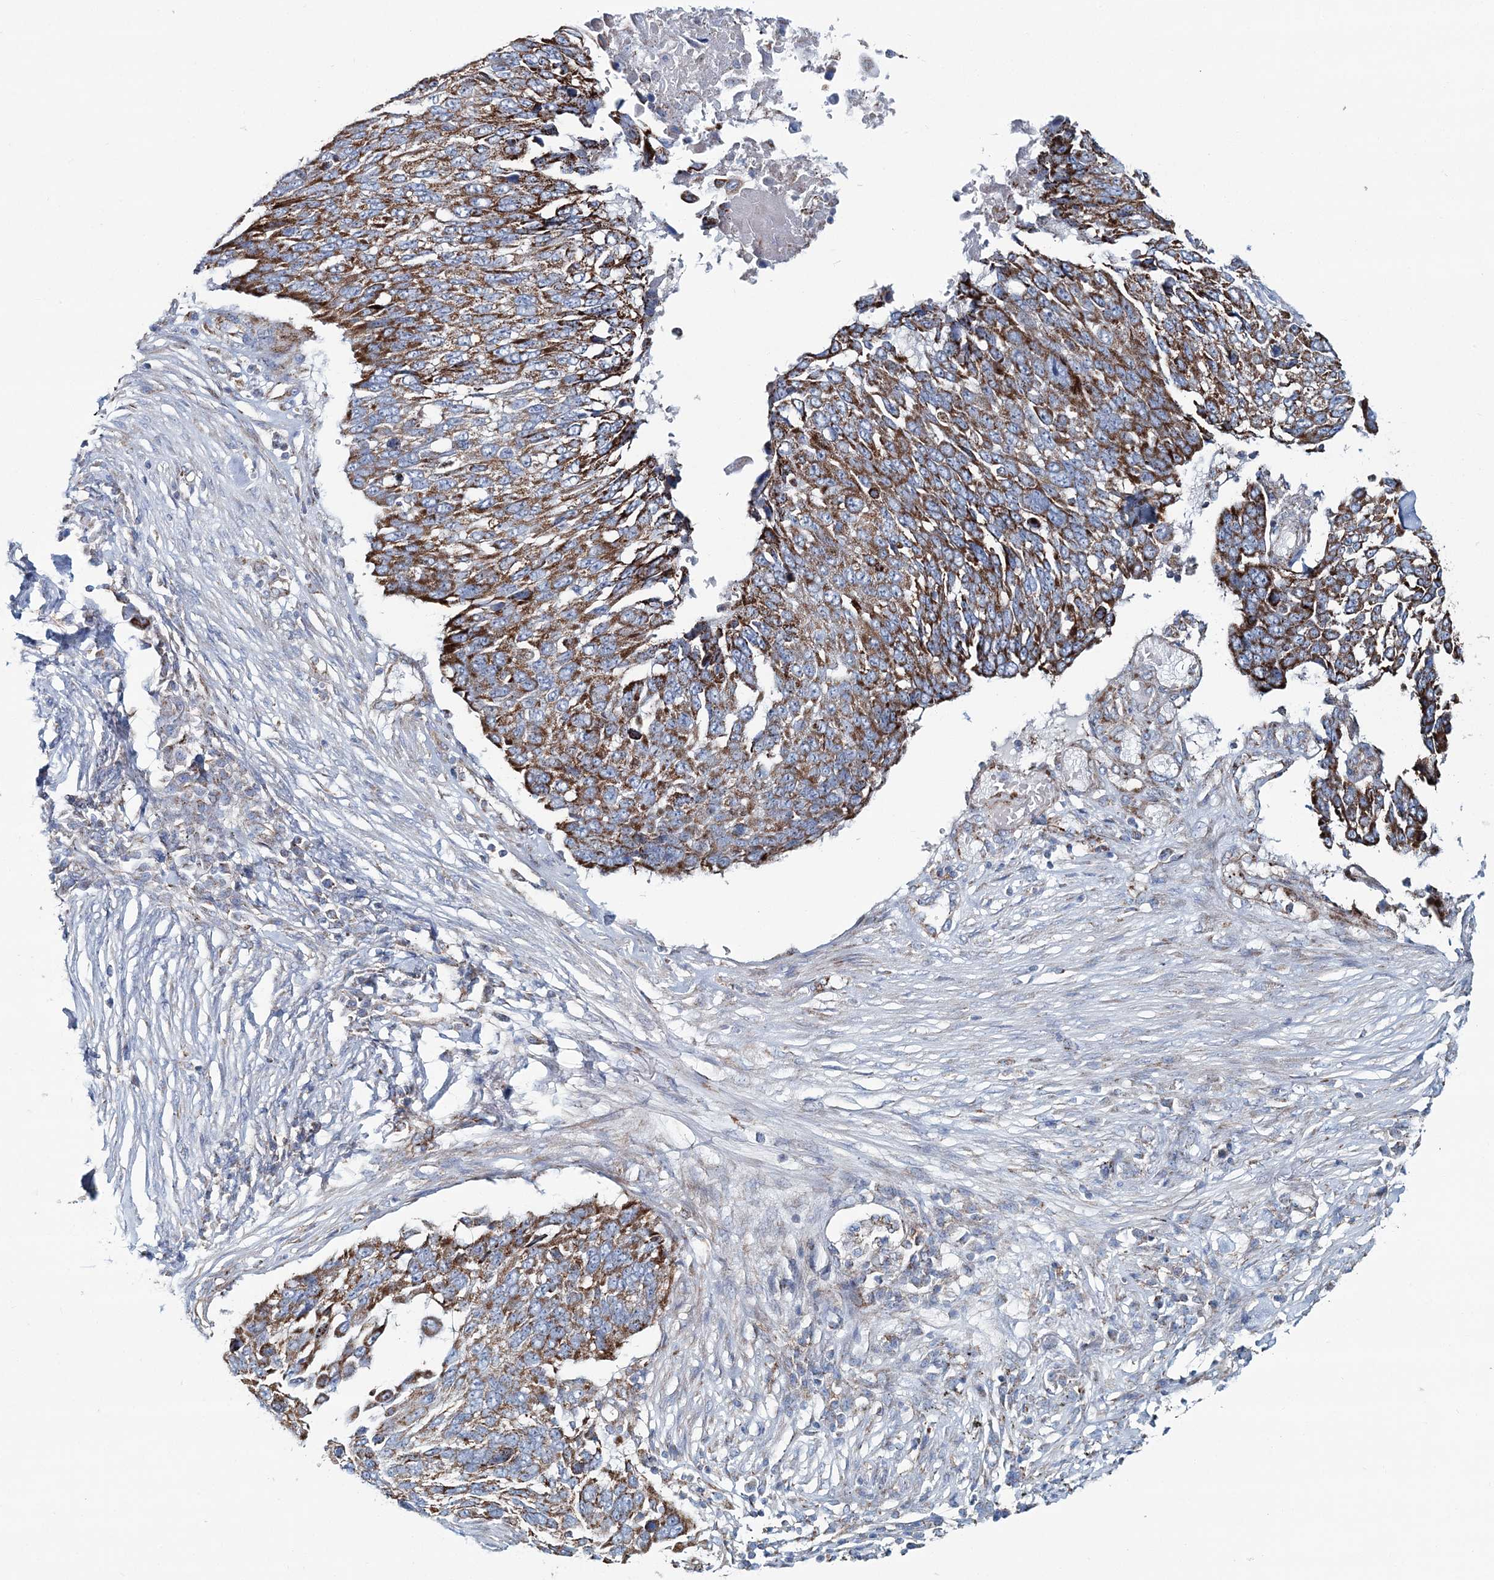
{"staining": {"intensity": "moderate", "quantity": ">75%", "location": "cytoplasmic/membranous"}, "tissue": "lung cancer", "cell_type": "Tumor cells", "image_type": "cancer", "snomed": [{"axis": "morphology", "description": "Squamous cell carcinoma, NOS"}, {"axis": "topography", "description": "Lung"}], "caption": "There is medium levels of moderate cytoplasmic/membranous expression in tumor cells of lung cancer, as demonstrated by immunohistochemical staining (brown color).", "gene": "ARHGAP6", "patient": {"sex": "male", "age": 66}}